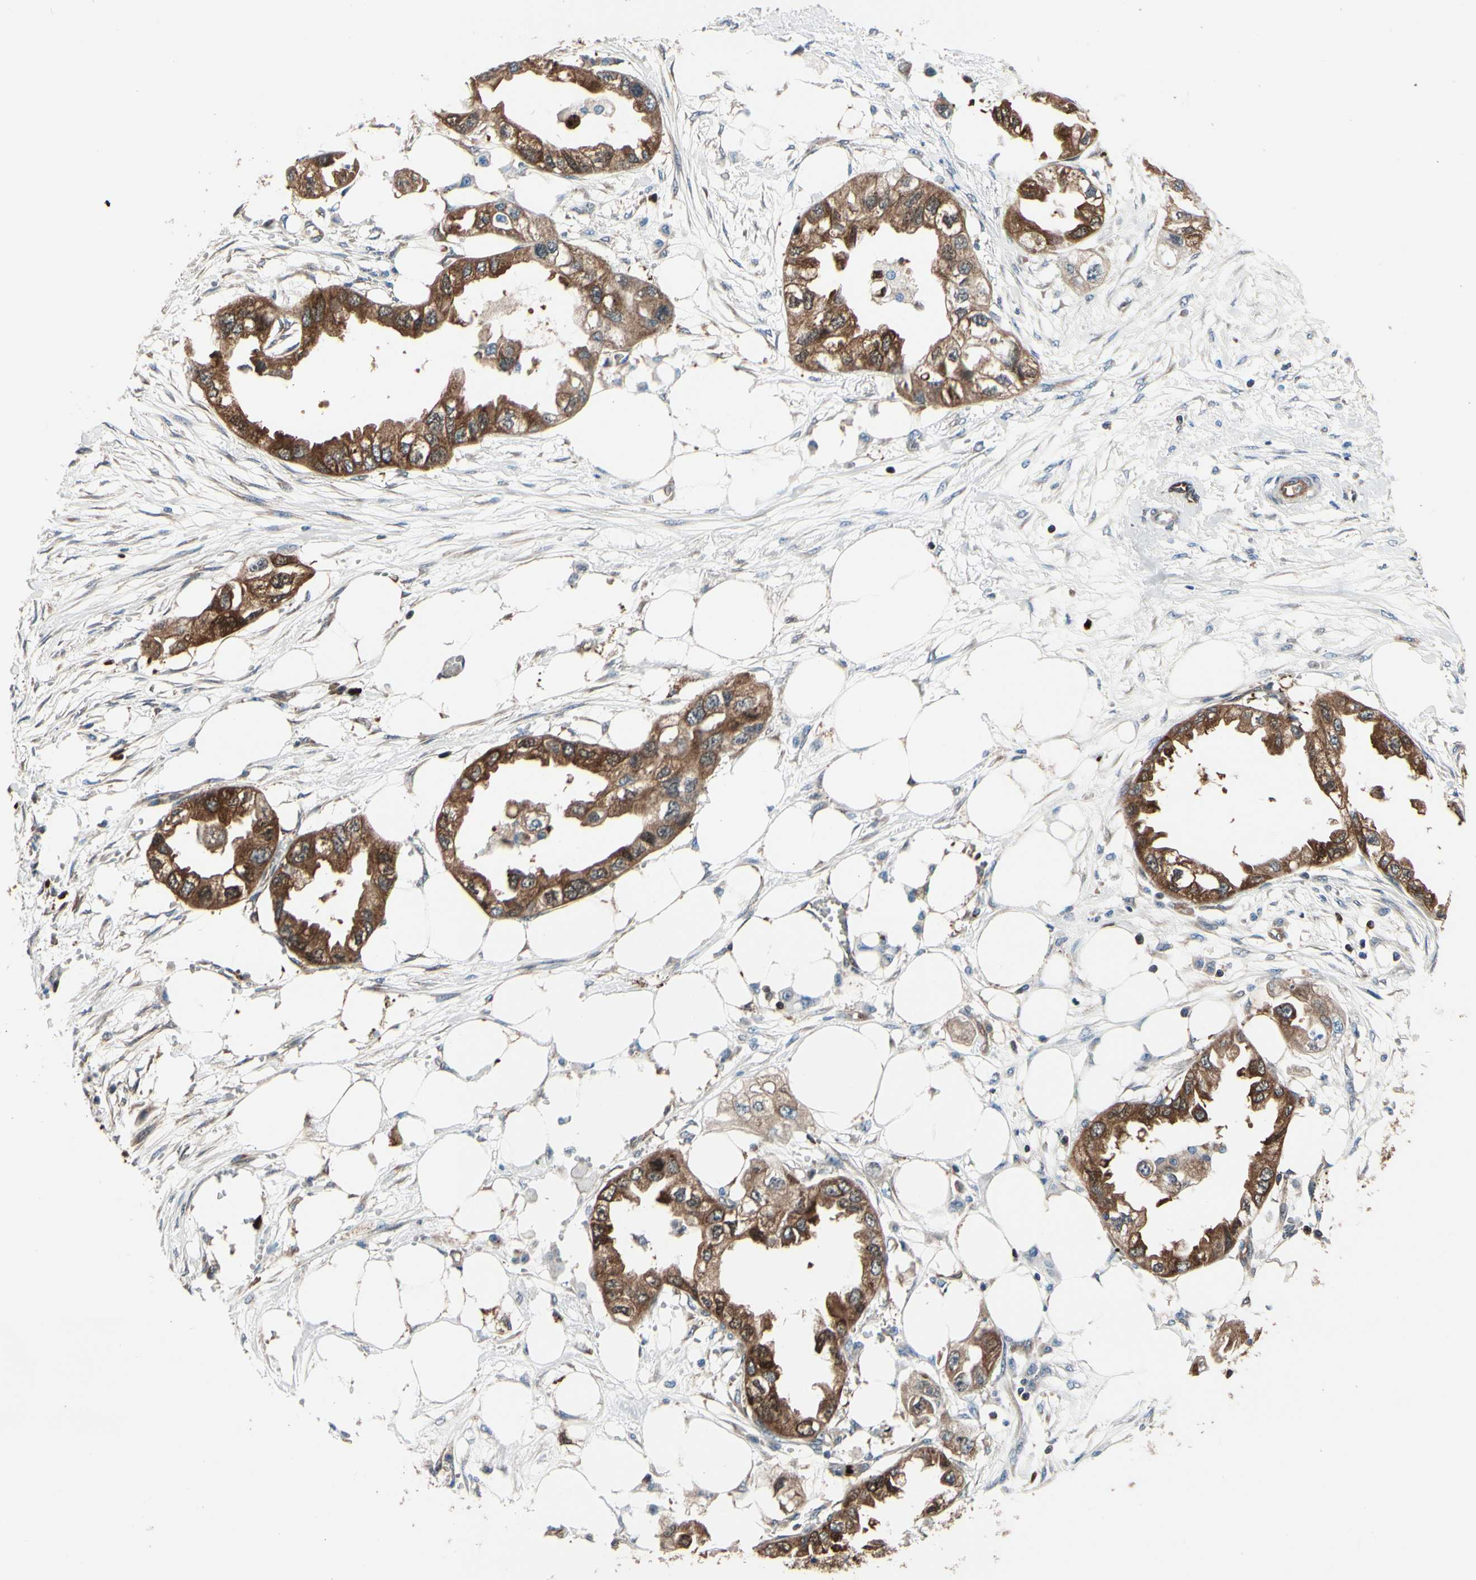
{"staining": {"intensity": "strong", "quantity": "25%-75%", "location": "cytoplasmic/membranous"}, "tissue": "endometrial cancer", "cell_type": "Tumor cells", "image_type": "cancer", "snomed": [{"axis": "morphology", "description": "Adenocarcinoma, NOS"}, {"axis": "topography", "description": "Endometrium"}], "caption": "A brown stain labels strong cytoplasmic/membranous staining of a protein in endometrial cancer tumor cells. The protein of interest is stained brown, and the nuclei are stained in blue (DAB (3,3'-diaminobenzidine) IHC with brightfield microscopy, high magnification).", "gene": "PRDX2", "patient": {"sex": "female", "age": 67}}